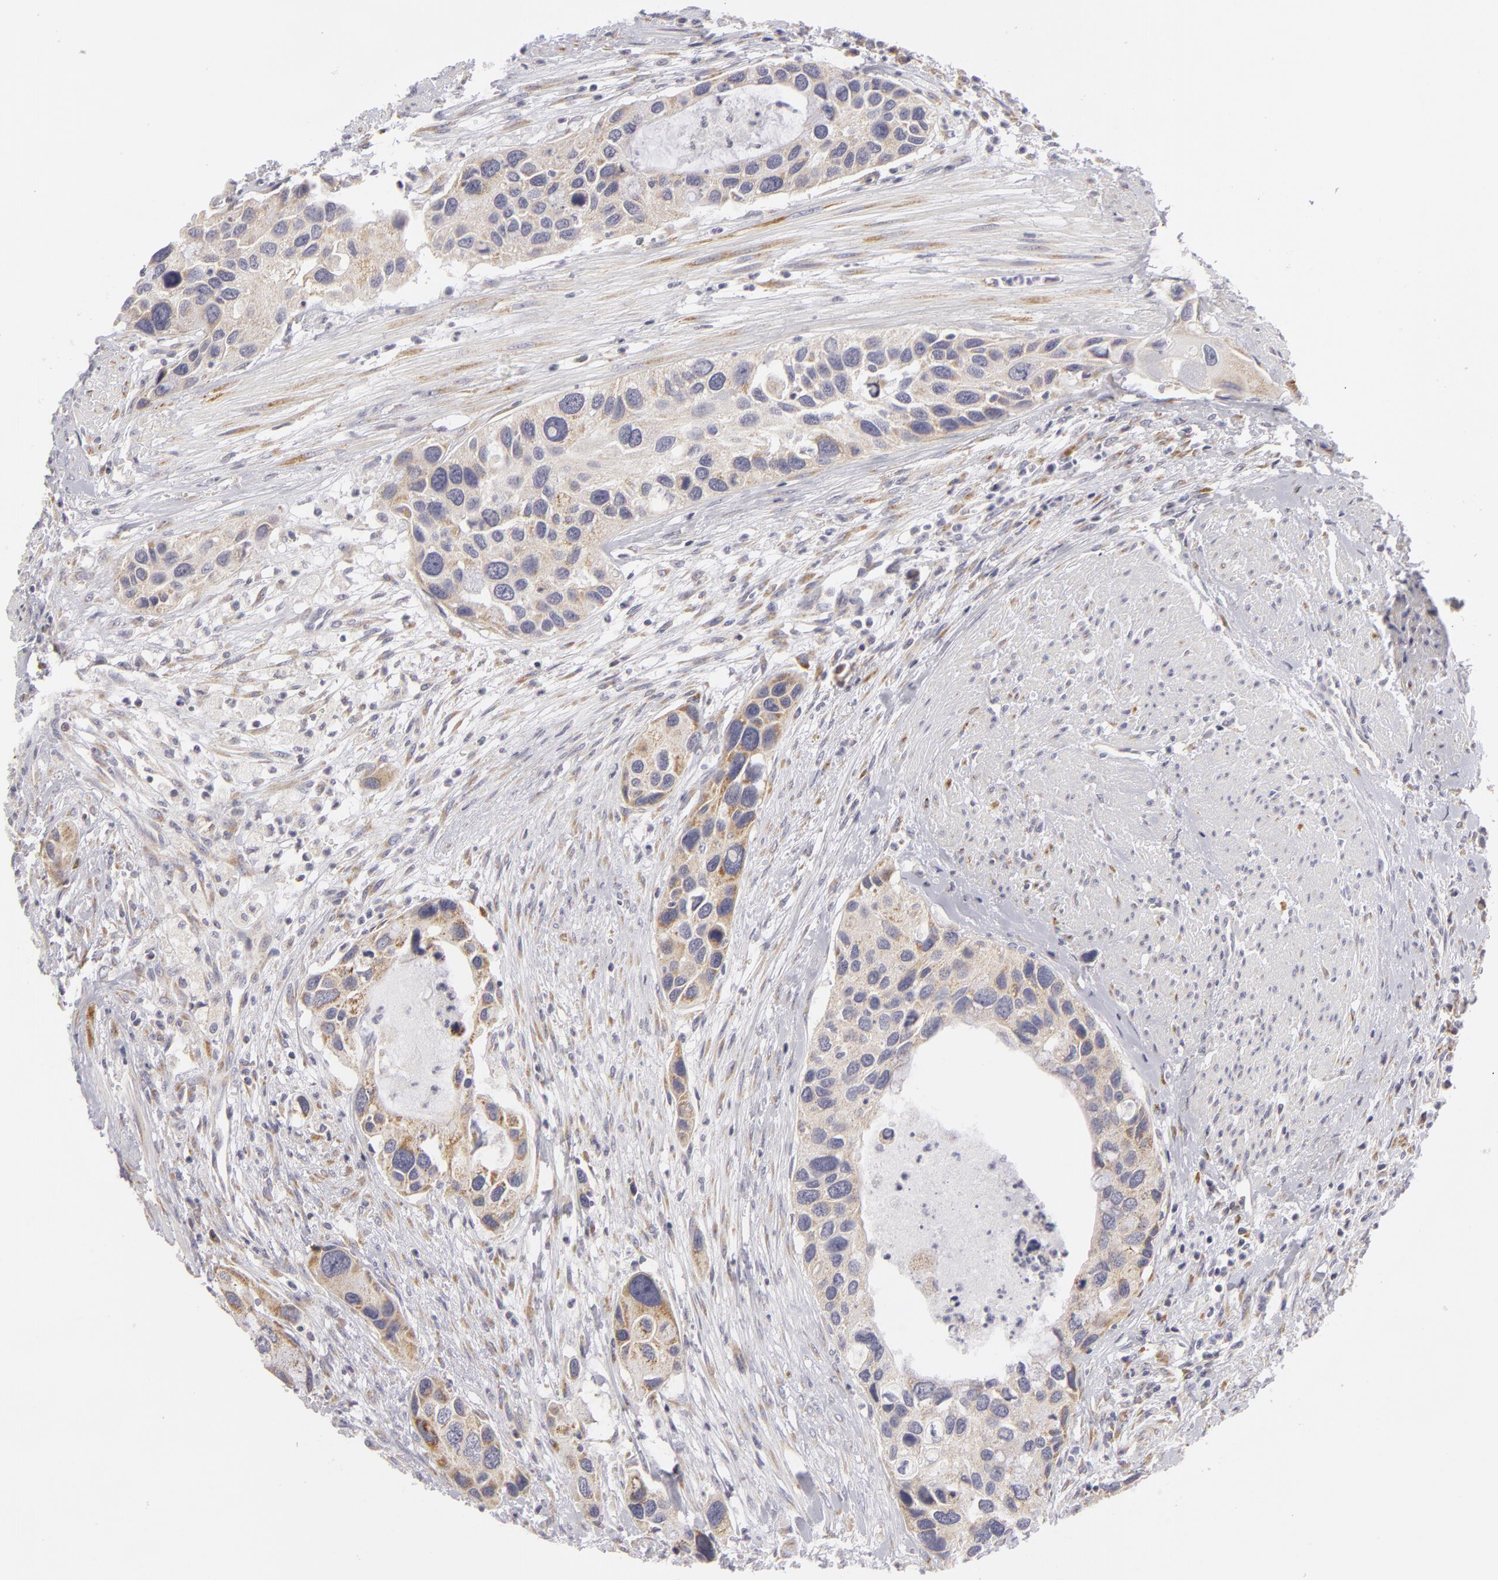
{"staining": {"intensity": "weak", "quantity": ">75%", "location": "cytoplasmic/membranous"}, "tissue": "urothelial cancer", "cell_type": "Tumor cells", "image_type": "cancer", "snomed": [{"axis": "morphology", "description": "Urothelial carcinoma, High grade"}, {"axis": "topography", "description": "Urinary bladder"}], "caption": "Brown immunohistochemical staining in urothelial carcinoma (high-grade) displays weak cytoplasmic/membranous positivity in approximately >75% of tumor cells.", "gene": "ATP2B3", "patient": {"sex": "male", "age": 66}}